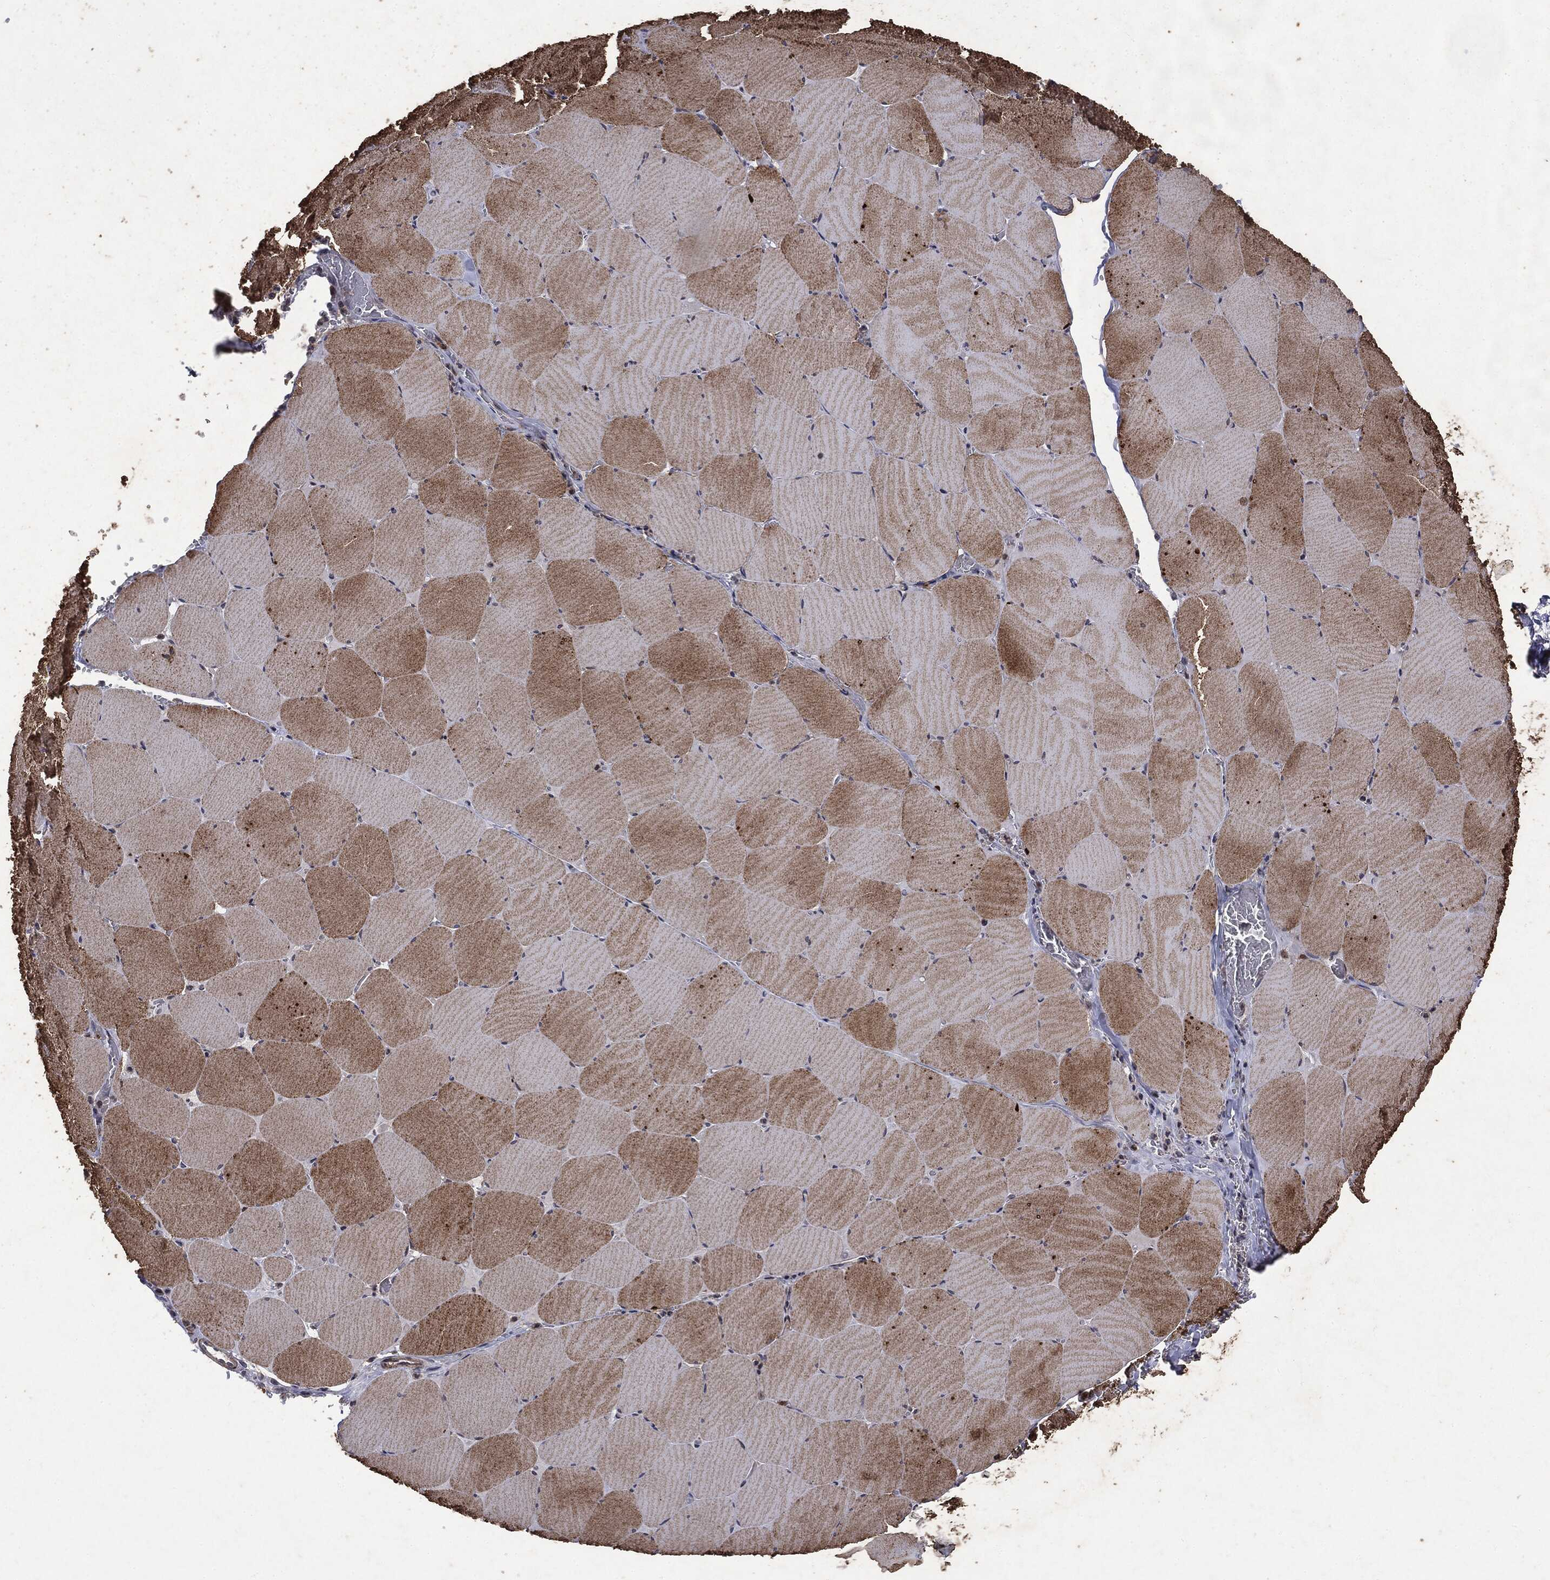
{"staining": {"intensity": "moderate", "quantity": ">75%", "location": "cytoplasmic/membranous"}, "tissue": "skeletal muscle", "cell_type": "Myocytes", "image_type": "normal", "snomed": [{"axis": "morphology", "description": "Normal tissue, NOS"}, {"axis": "morphology", "description": "Malignant melanoma, Metastatic site"}, {"axis": "topography", "description": "Skeletal muscle"}], "caption": "Immunohistochemical staining of unremarkable human skeletal muscle demonstrates >75% levels of moderate cytoplasmic/membranous protein staining in about >75% of myocytes. (IHC, brightfield microscopy, high magnification).", "gene": "PTEN", "patient": {"sex": "male", "age": 50}}